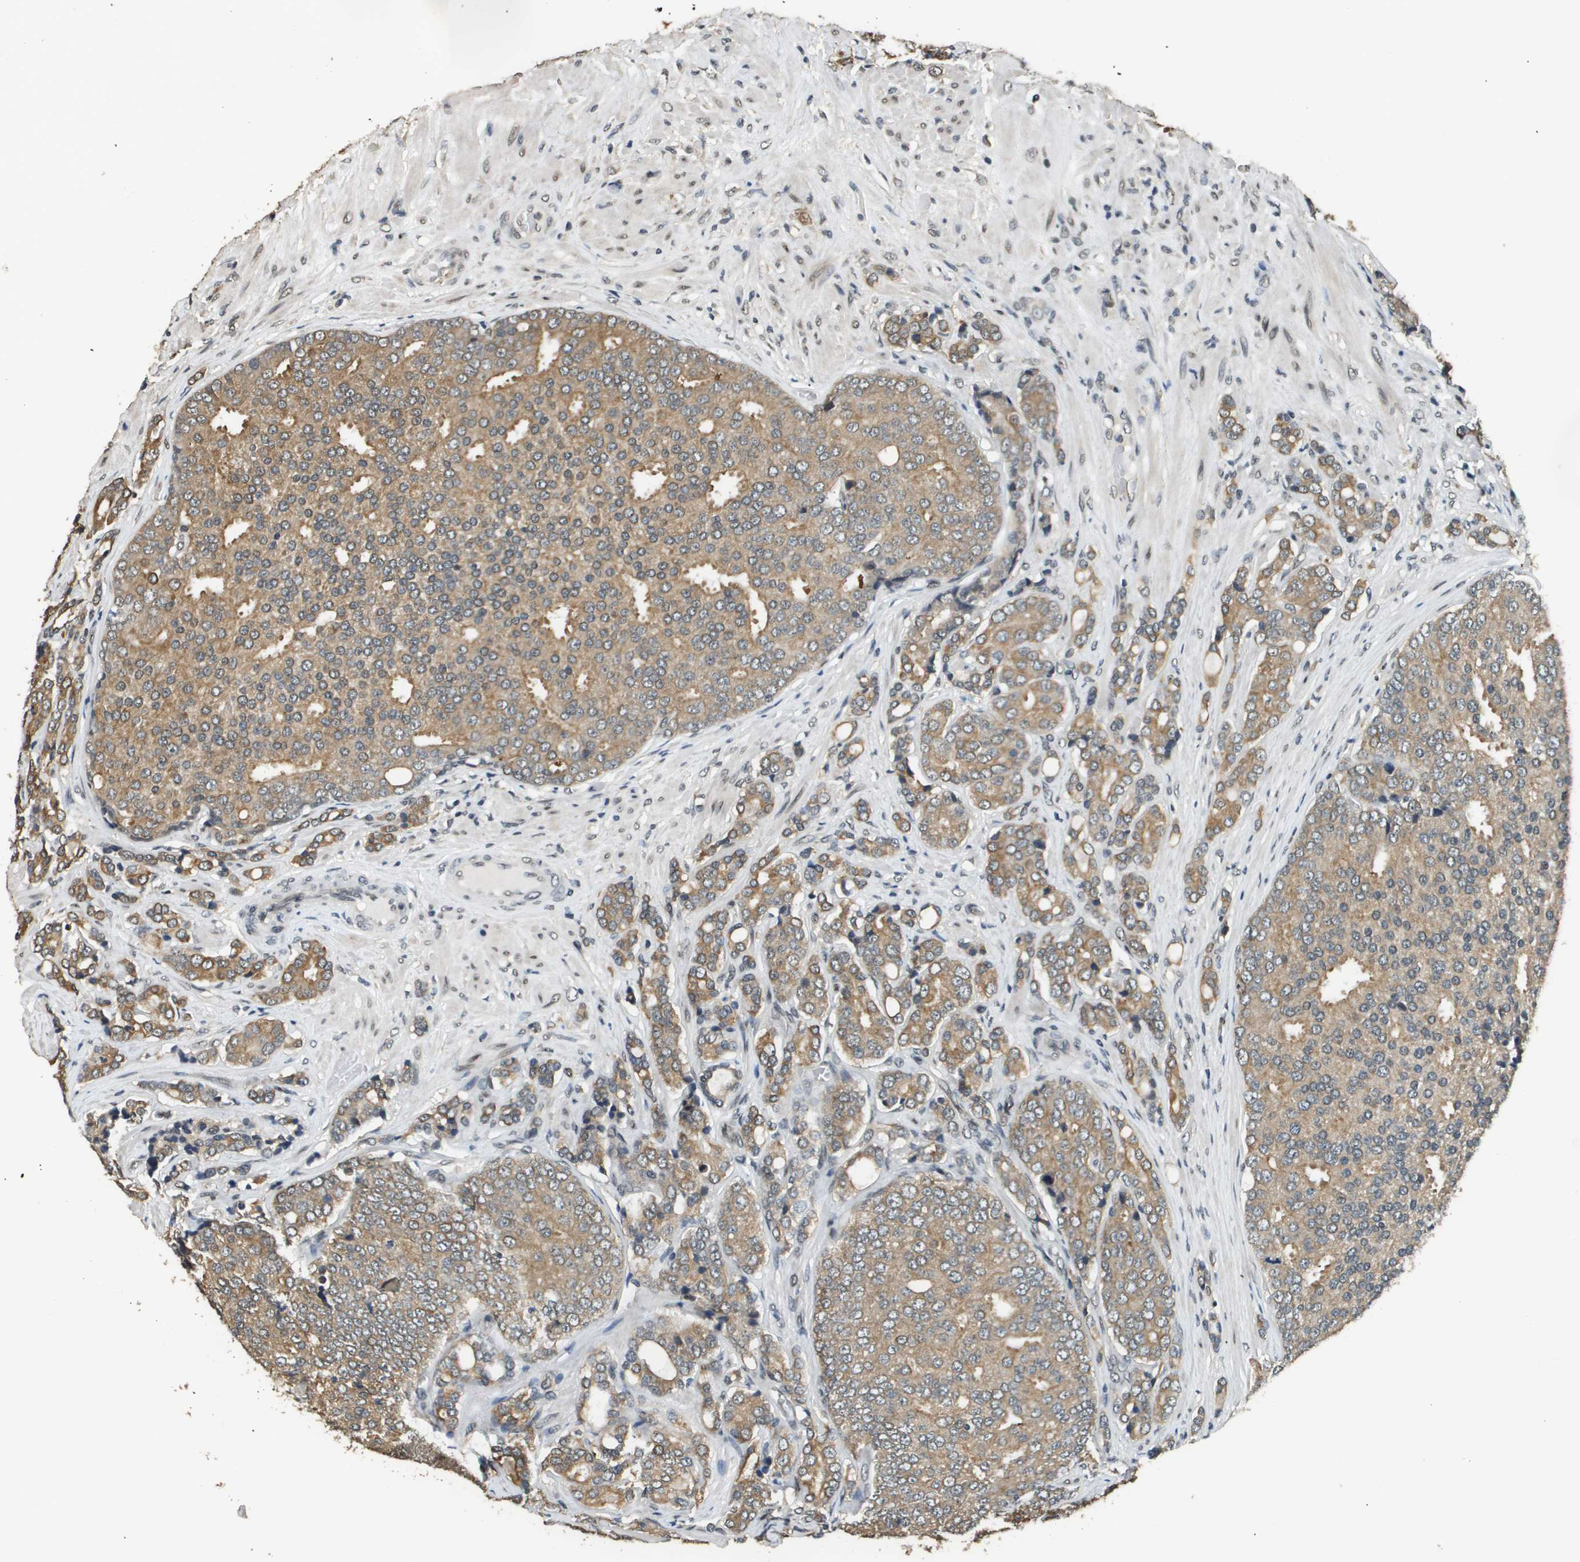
{"staining": {"intensity": "moderate", "quantity": ">75%", "location": "cytoplasmic/membranous"}, "tissue": "prostate cancer", "cell_type": "Tumor cells", "image_type": "cancer", "snomed": [{"axis": "morphology", "description": "Adenocarcinoma, High grade"}, {"axis": "topography", "description": "Prostate"}], "caption": "Moderate cytoplasmic/membranous protein positivity is identified in approximately >75% of tumor cells in high-grade adenocarcinoma (prostate).", "gene": "FANCC", "patient": {"sex": "male", "age": 50}}